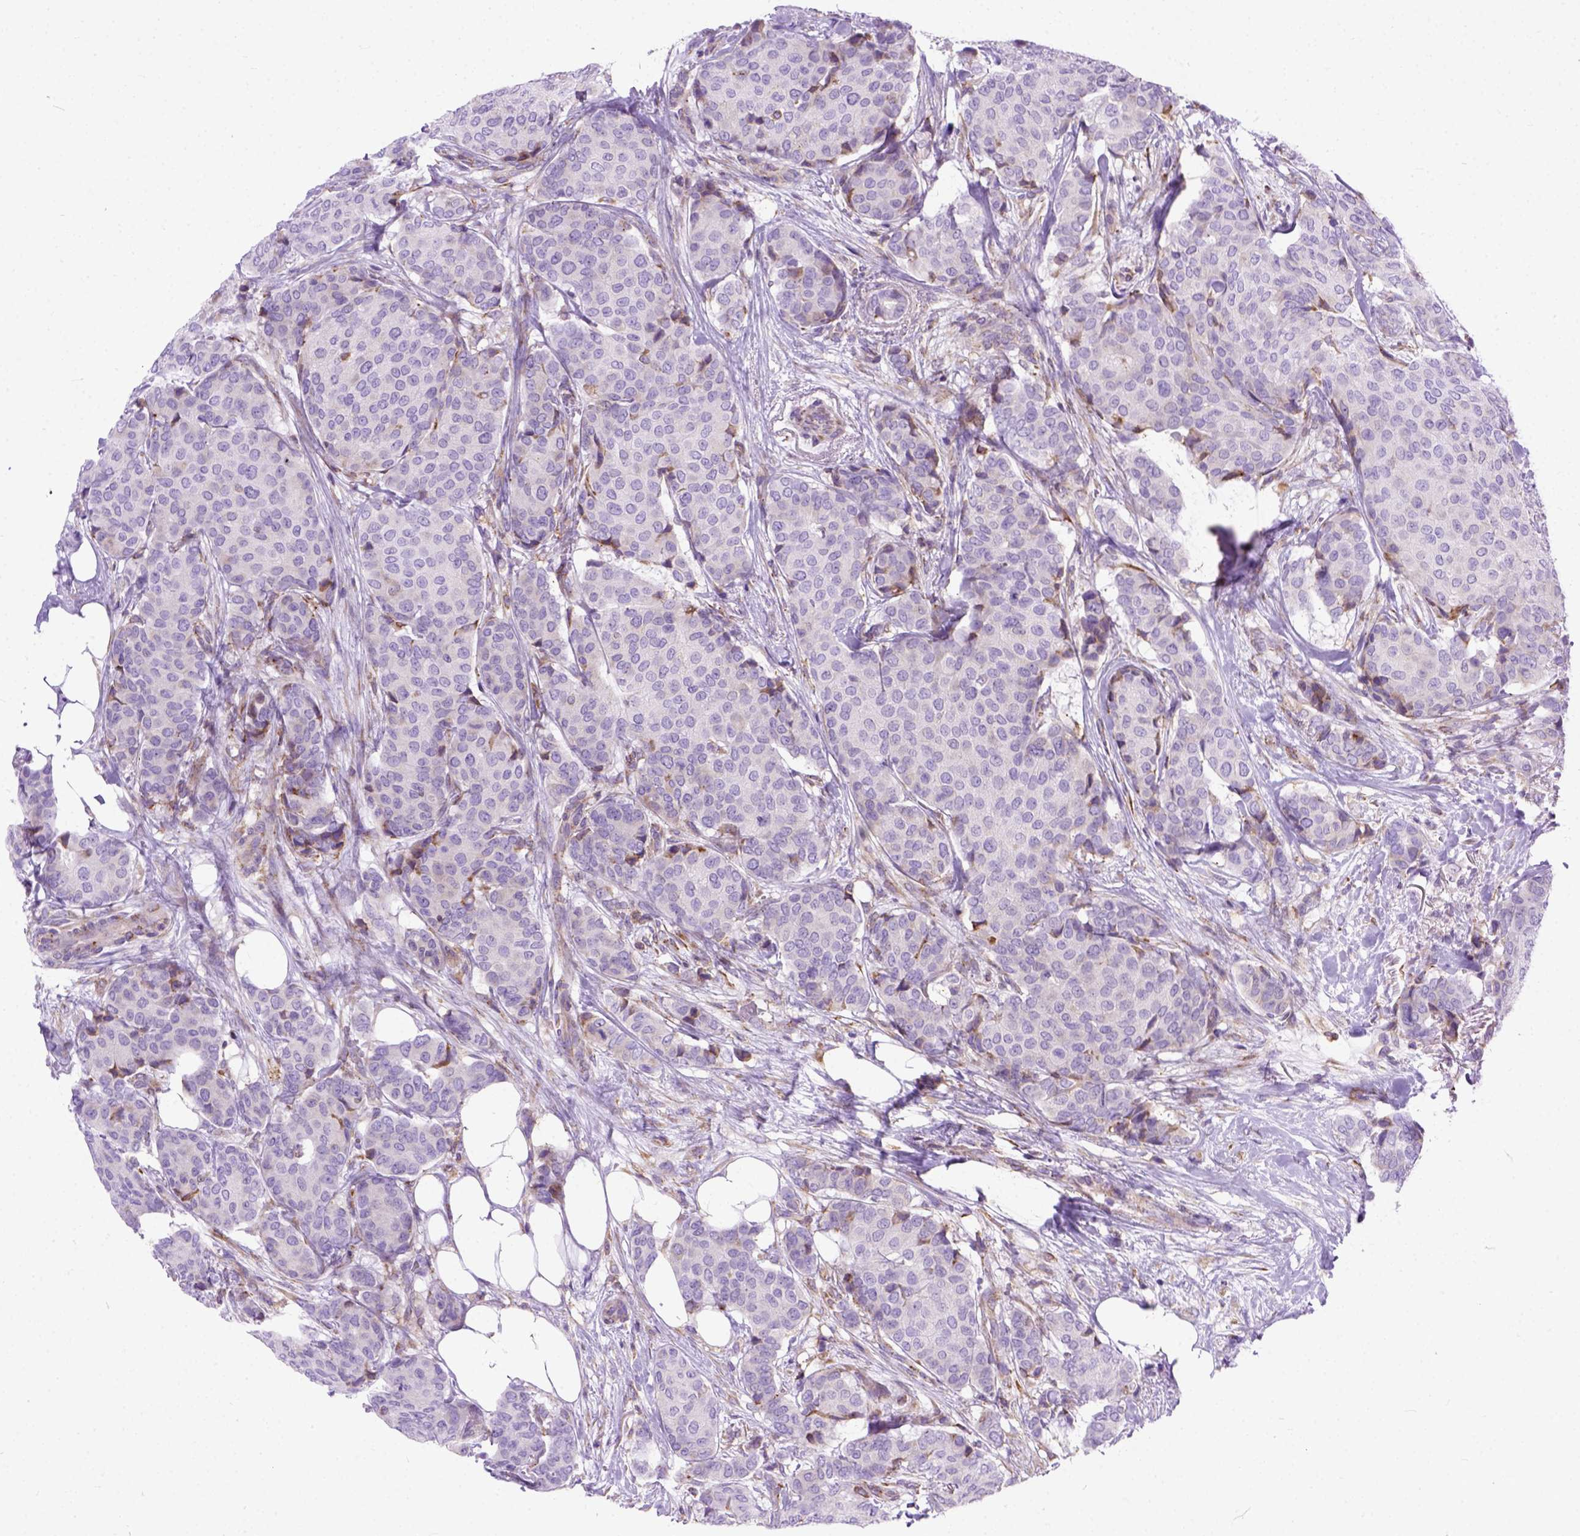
{"staining": {"intensity": "negative", "quantity": "none", "location": "none"}, "tissue": "breast cancer", "cell_type": "Tumor cells", "image_type": "cancer", "snomed": [{"axis": "morphology", "description": "Duct carcinoma"}, {"axis": "topography", "description": "Breast"}], "caption": "High power microscopy histopathology image of an immunohistochemistry (IHC) histopathology image of breast cancer, revealing no significant expression in tumor cells.", "gene": "PLK4", "patient": {"sex": "female", "age": 75}}